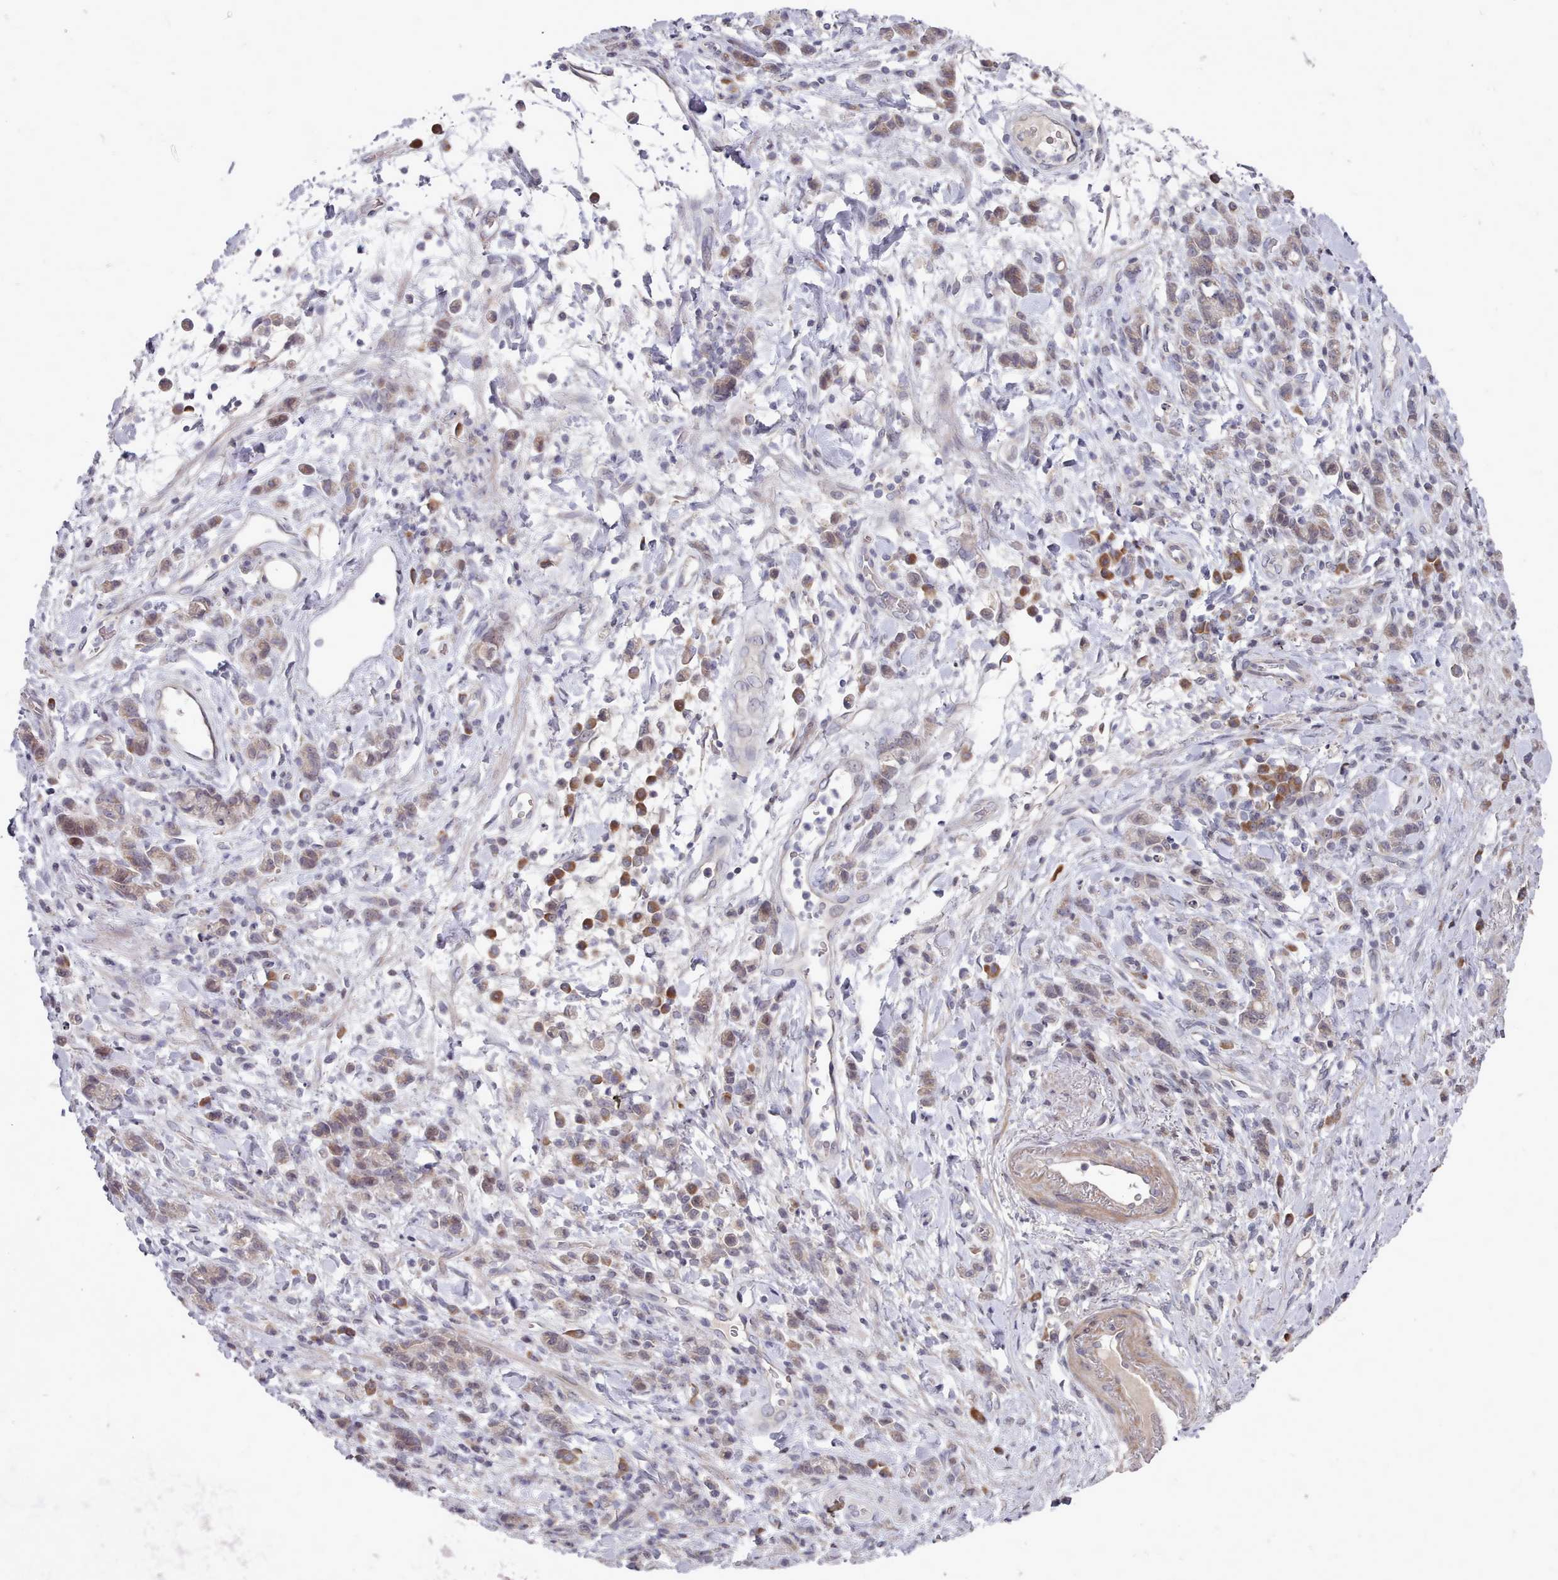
{"staining": {"intensity": "weak", "quantity": ">75%", "location": "cytoplasmic/membranous"}, "tissue": "stomach cancer", "cell_type": "Tumor cells", "image_type": "cancer", "snomed": [{"axis": "morphology", "description": "Adenocarcinoma, NOS"}, {"axis": "topography", "description": "Stomach"}], "caption": "Brown immunohistochemical staining in human stomach adenocarcinoma demonstrates weak cytoplasmic/membranous expression in approximately >75% of tumor cells. The protein of interest is shown in brown color, while the nuclei are stained blue.", "gene": "ACKR3", "patient": {"sex": "male", "age": 77}}